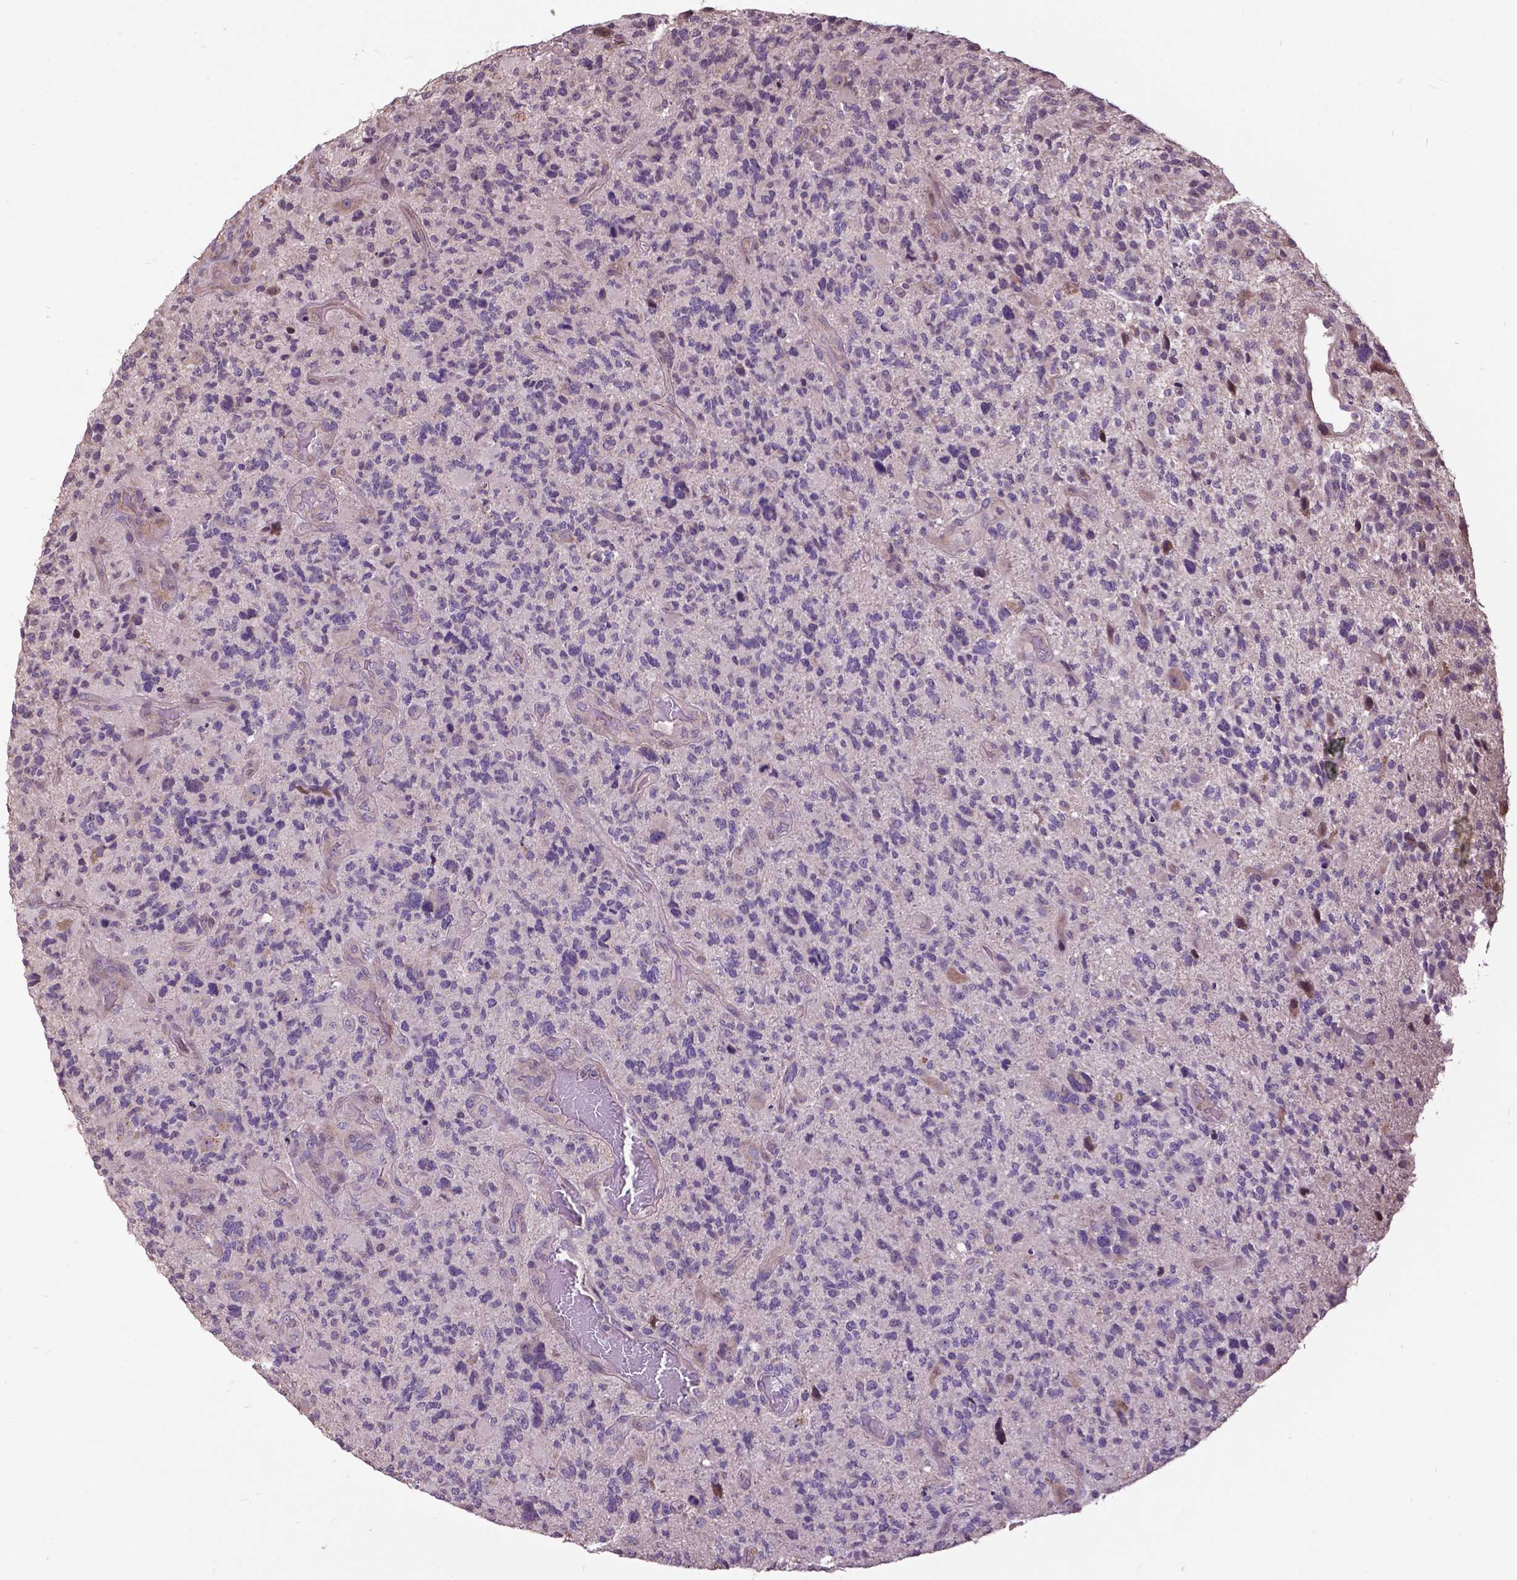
{"staining": {"intensity": "negative", "quantity": "none", "location": "none"}, "tissue": "glioma", "cell_type": "Tumor cells", "image_type": "cancer", "snomed": [{"axis": "morphology", "description": "Glioma, malignant, High grade"}, {"axis": "topography", "description": "Brain"}], "caption": "Histopathology image shows no protein expression in tumor cells of high-grade glioma (malignant) tissue.", "gene": "AP1S3", "patient": {"sex": "female", "age": 71}}